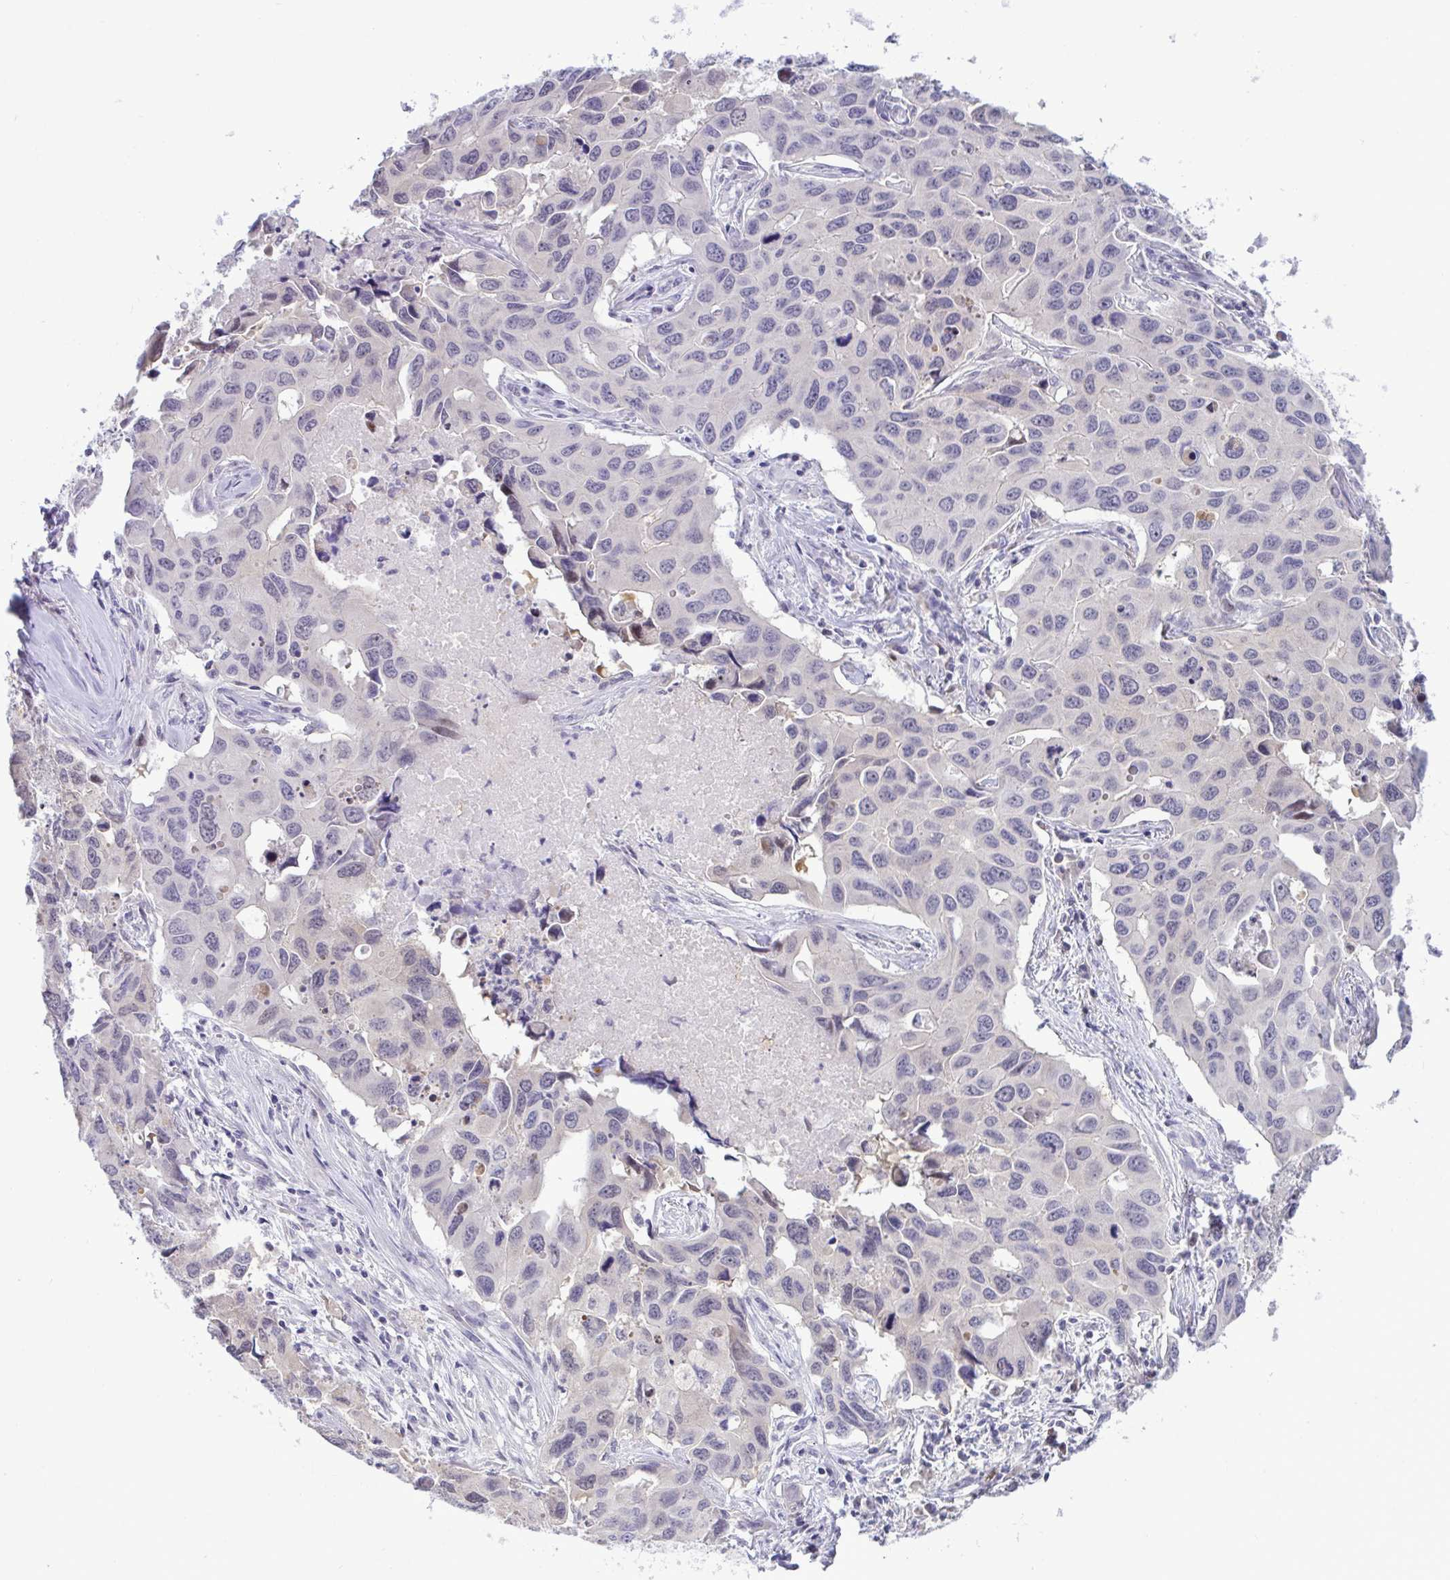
{"staining": {"intensity": "negative", "quantity": "none", "location": "none"}, "tissue": "lung cancer", "cell_type": "Tumor cells", "image_type": "cancer", "snomed": [{"axis": "morphology", "description": "Adenocarcinoma, NOS"}, {"axis": "topography", "description": "Lung"}], "caption": "This image is of lung adenocarcinoma stained with immunohistochemistry to label a protein in brown with the nuclei are counter-stained blue. There is no expression in tumor cells.", "gene": "EPOP", "patient": {"sex": "male", "age": 64}}